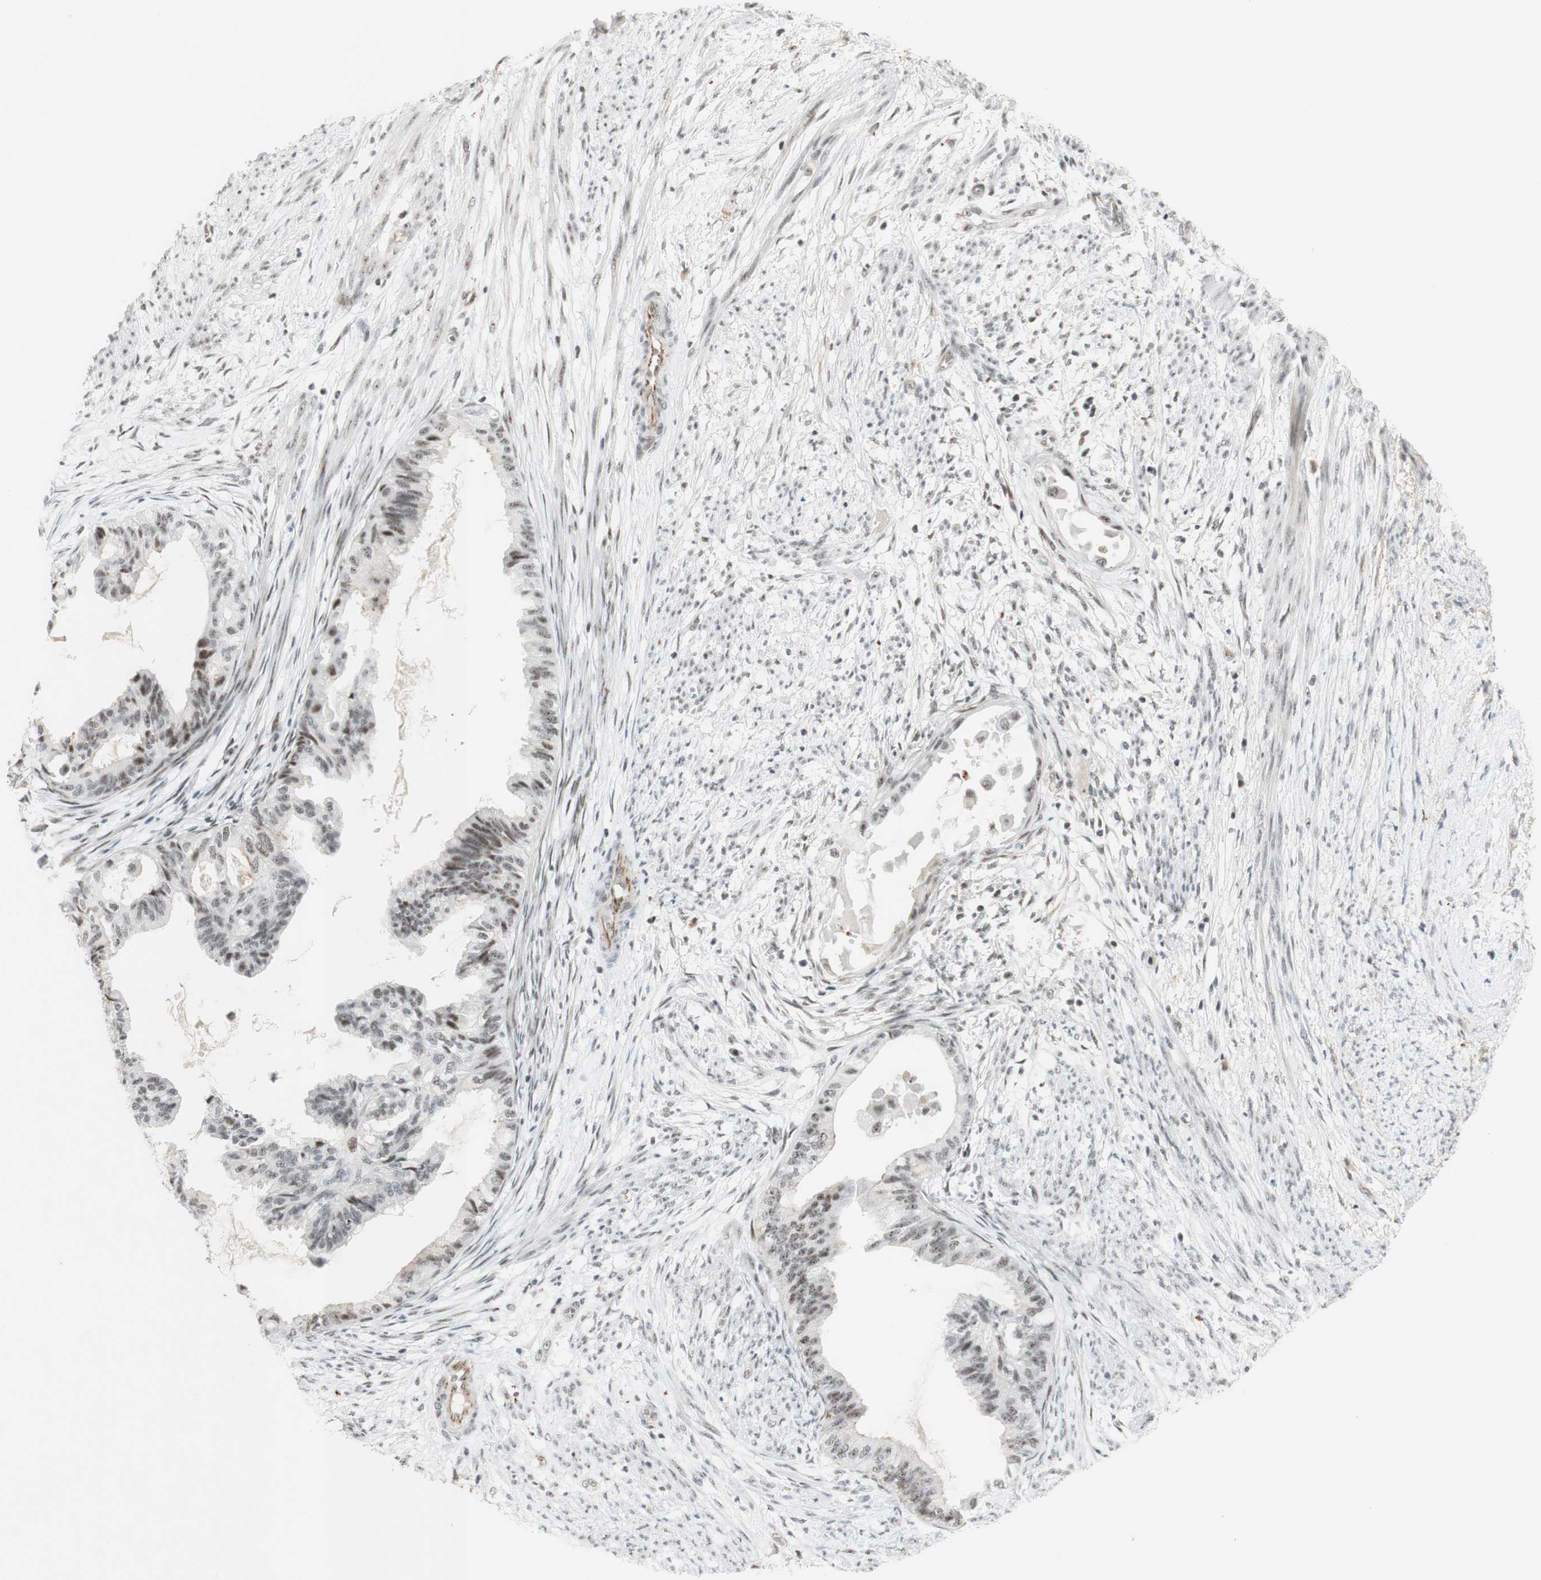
{"staining": {"intensity": "moderate", "quantity": ">75%", "location": "nuclear"}, "tissue": "cervical cancer", "cell_type": "Tumor cells", "image_type": "cancer", "snomed": [{"axis": "morphology", "description": "Normal tissue, NOS"}, {"axis": "morphology", "description": "Adenocarcinoma, NOS"}, {"axis": "topography", "description": "Cervix"}, {"axis": "topography", "description": "Endometrium"}], "caption": "A brown stain highlights moderate nuclear positivity of a protein in human cervical cancer tumor cells. (Brightfield microscopy of DAB IHC at high magnification).", "gene": "IRF1", "patient": {"sex": "female", "age": 86}}